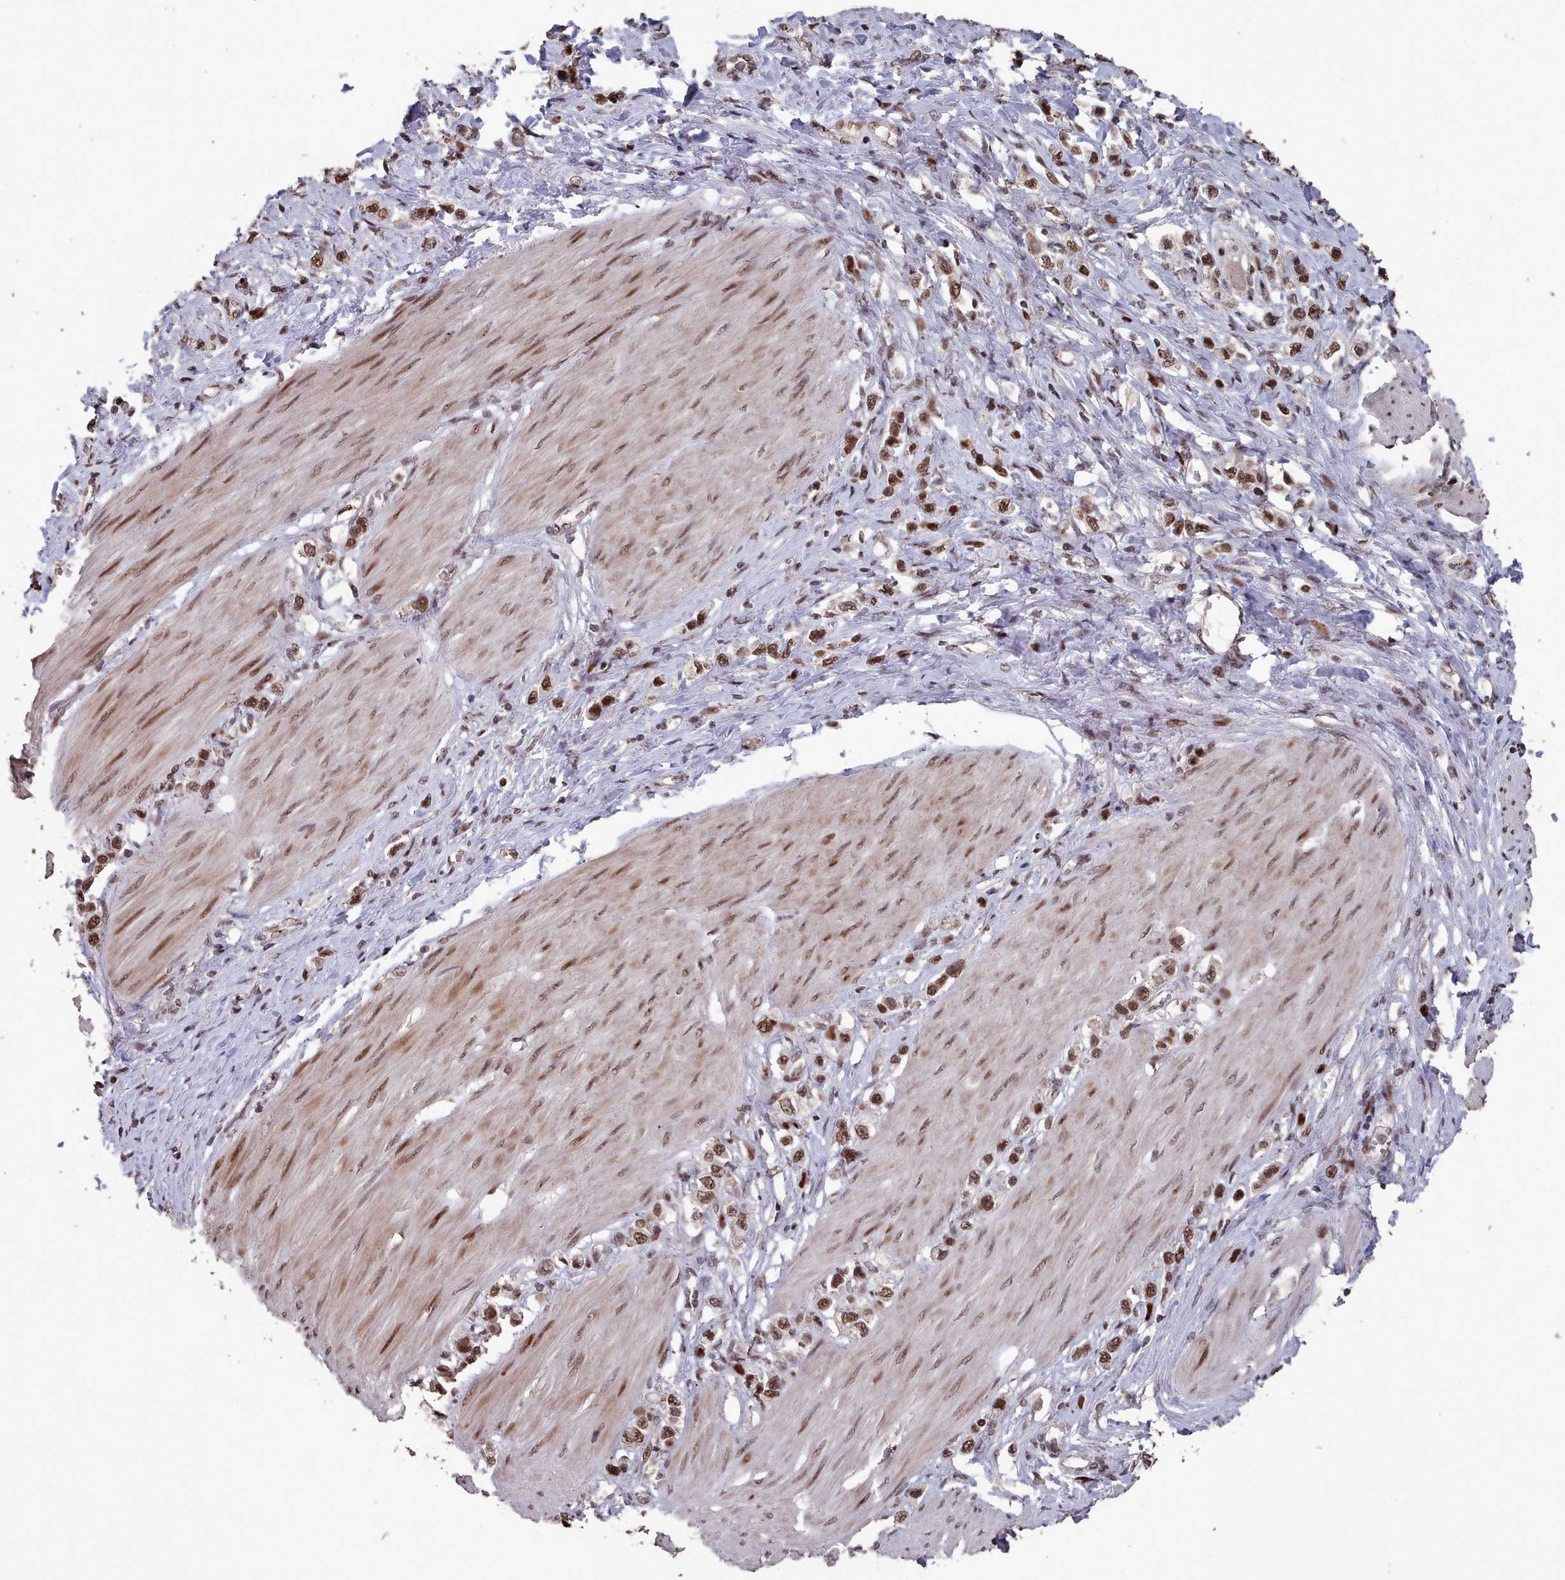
{"staining": {"intensity": "moderate", "quantity": ">75%", "location": "nuclear"}, "tissue": "stomach cancer", "cell_type": "Tumor cells", "image_type": "cancer", "snomed": [{"axis": "morphology", "description": "Normal tissue, NOS"}, {"axis": "morphology", "description": "Adenocarcinoma, NOS"}, {"axis": "topography", "description": "Stomach, upper"}, {"axis": "topography", "description": "Stomach"}], "caption": "Protein staining by immunohistochemistry (IHC) demonstrates moderate nuclear expression in about >75% of tumor cells in stomach cancer.", "gene": "PNRC2", "patient": {"sex": "female", "age": 65}}